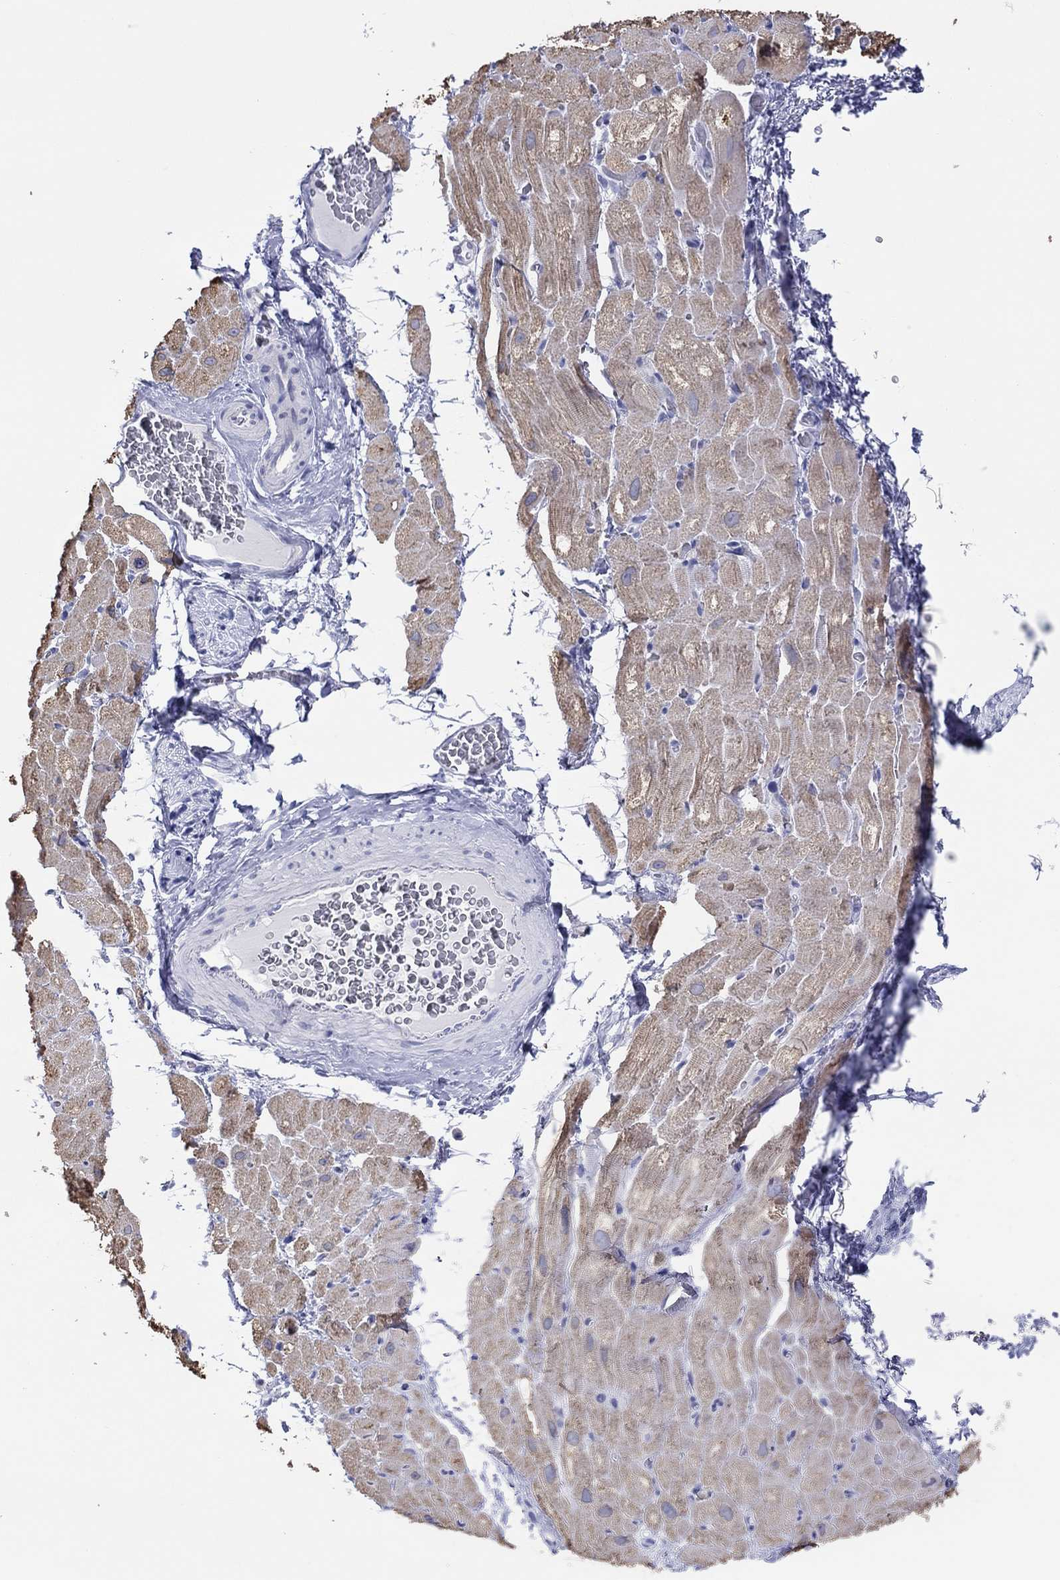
{"staining": {"intensity": "moderate", "quantity": "25%-75%", "location": "cytoplasmic/membranous"}, "tissue": "heart muscle", "cell_type": "Cardiomyocytes", "image_type": "normal", "snomed": [{"axis": "morphology", "description": "Normal tissue, NOS"}, {"axis": "topography", "description": "Heart"}], "caption": "Normal heart muscle exhibits moderate cytoplasmic/membranous positivity in approximately 25%-75% of cardiomyocytes, visualized by immunohistochemistry. Ihc stains the protein of interest in brown and the nuclei are stained blue.", "gene": "ERICH3", "patient": {"sex": "male", "age": 61}}